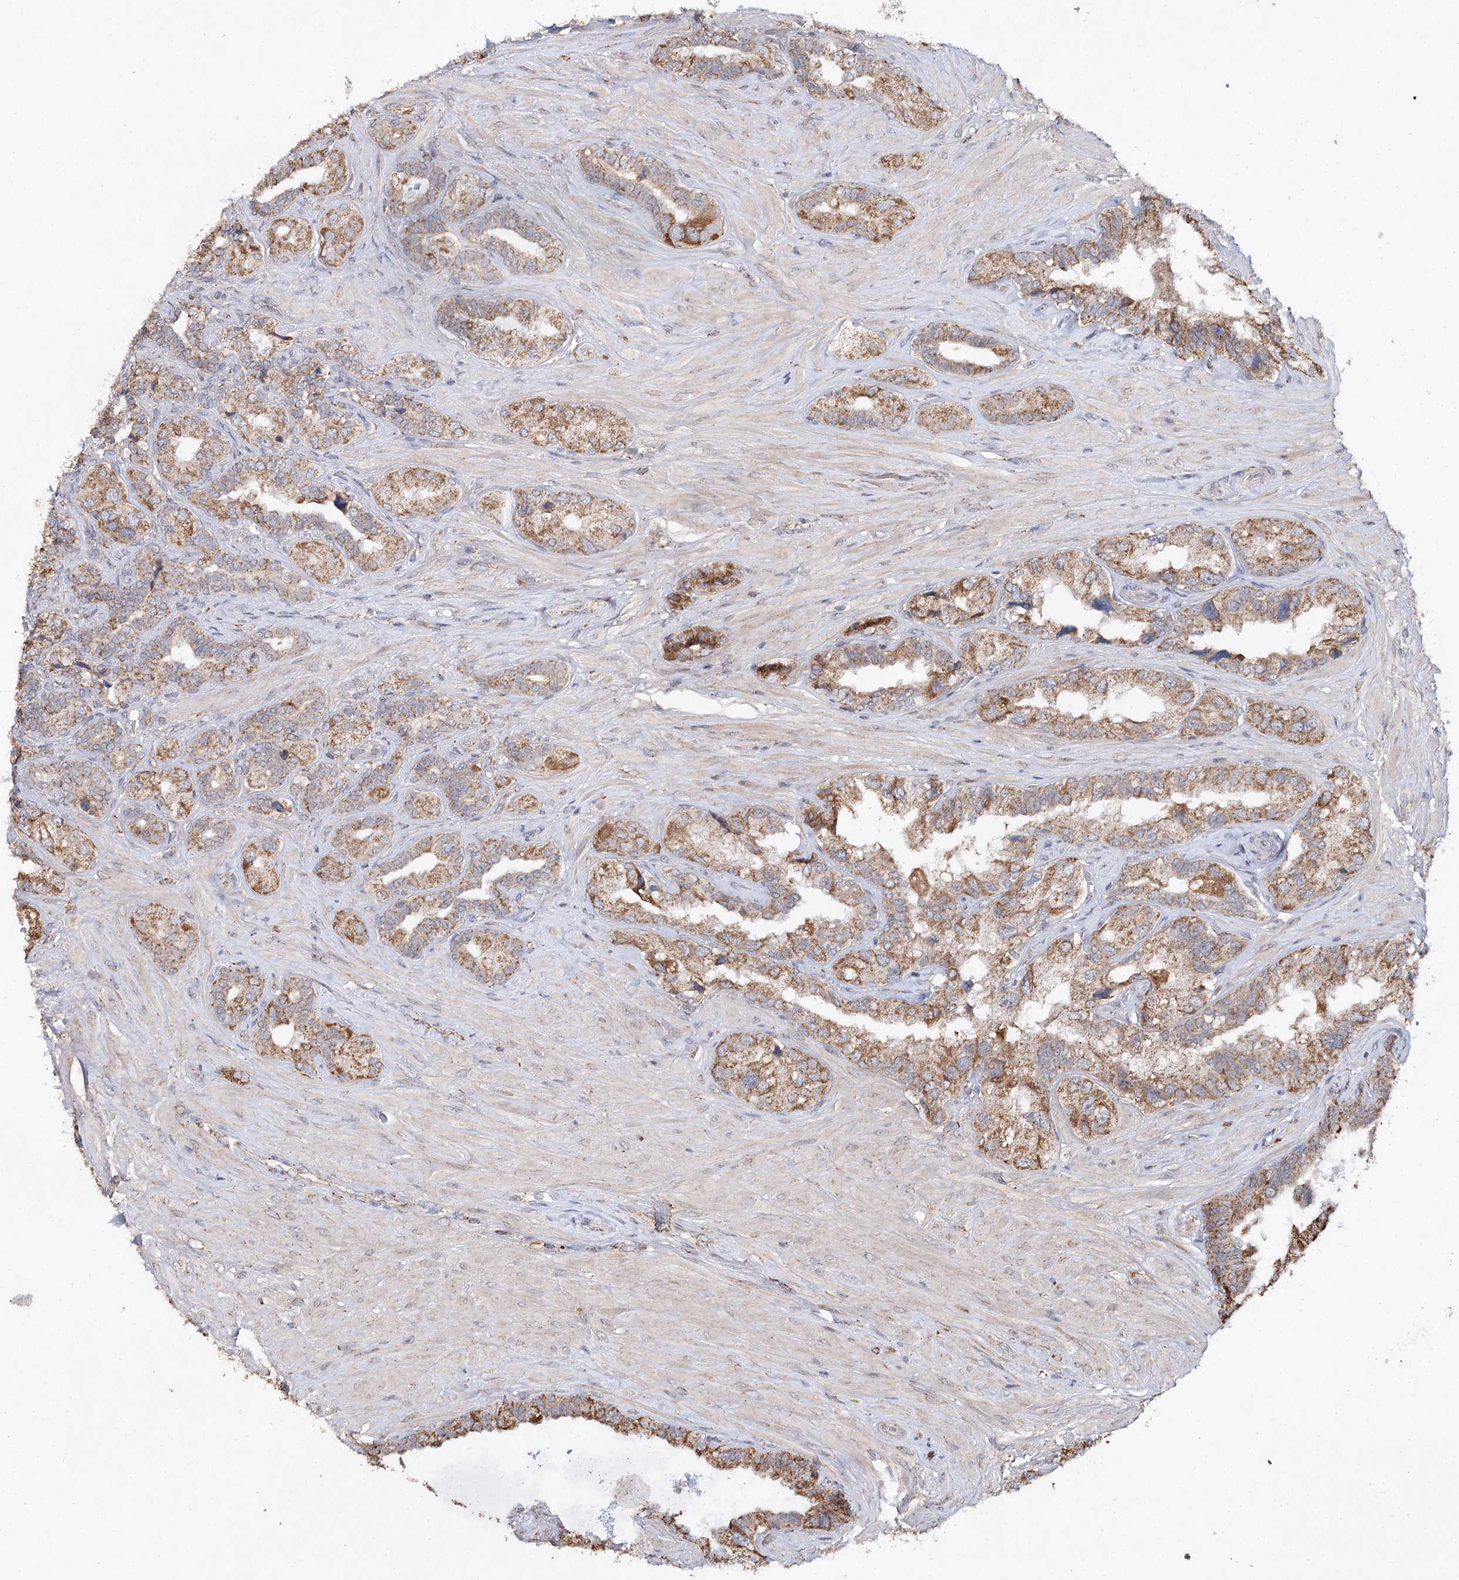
{"staining": {"intensity": "moderate", "quantity": ">75%", "location": "cytoplasmic/membranous"}, "tissue": "seminal vesicle", "cell_type": "Glandular cells", "image_type": "normal", "snomed": [{"axis": "morphology", "description": "Normal tissue, NOS"}, {"axis": "topography", "description": "Seminal veicle"}, {"axis": "topography", "description": "Peripheral nerve tissue"}], "caption": "Immunohistochemistry image of normal human seminal vesicle stained for a protein (brown), which shows medium levels of moderate cytoplasmic/membranous expression in about >75% of glandular cells.", "gene": "PIK3CB", "patient": {"sex": "male", "age": 67}}